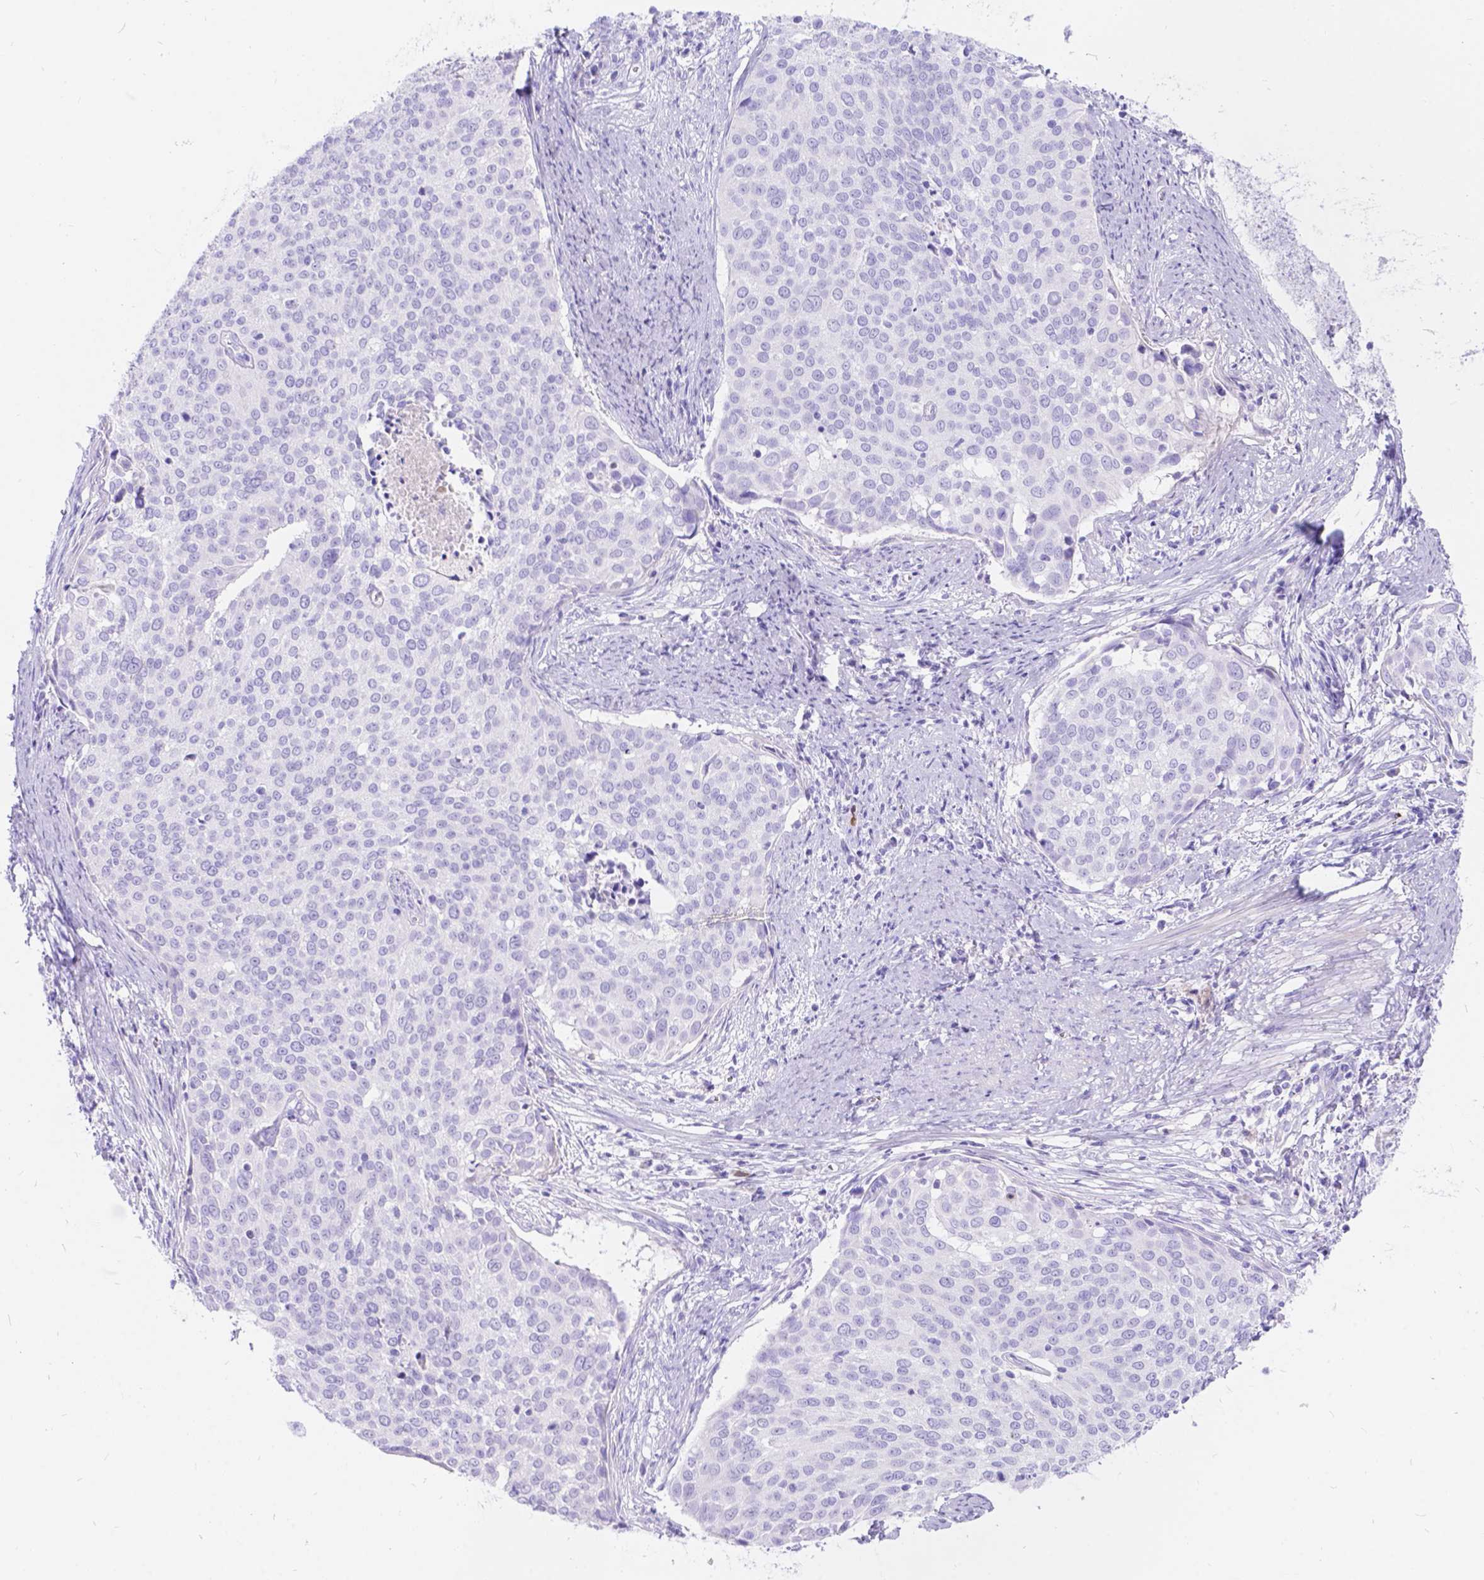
{"staining": {"intensity": "negative", "quantity": "none", "location": "none"}, "tissue": "cervical cancer", "cell_type": "Tumor cells", "image_type": "cancer", "snomed": [{"axis": "morphology", "description": "Squamous cell carcinoma, NOS"}, {"axis": "topography", "description": "Cervix"}], "caption": "Protein analysis of cervical squamous cell carcinoma reveals no significant staining in tumor cells.", "gene": "KLHL10", "patient": {"sex": "female", "age": 39}}